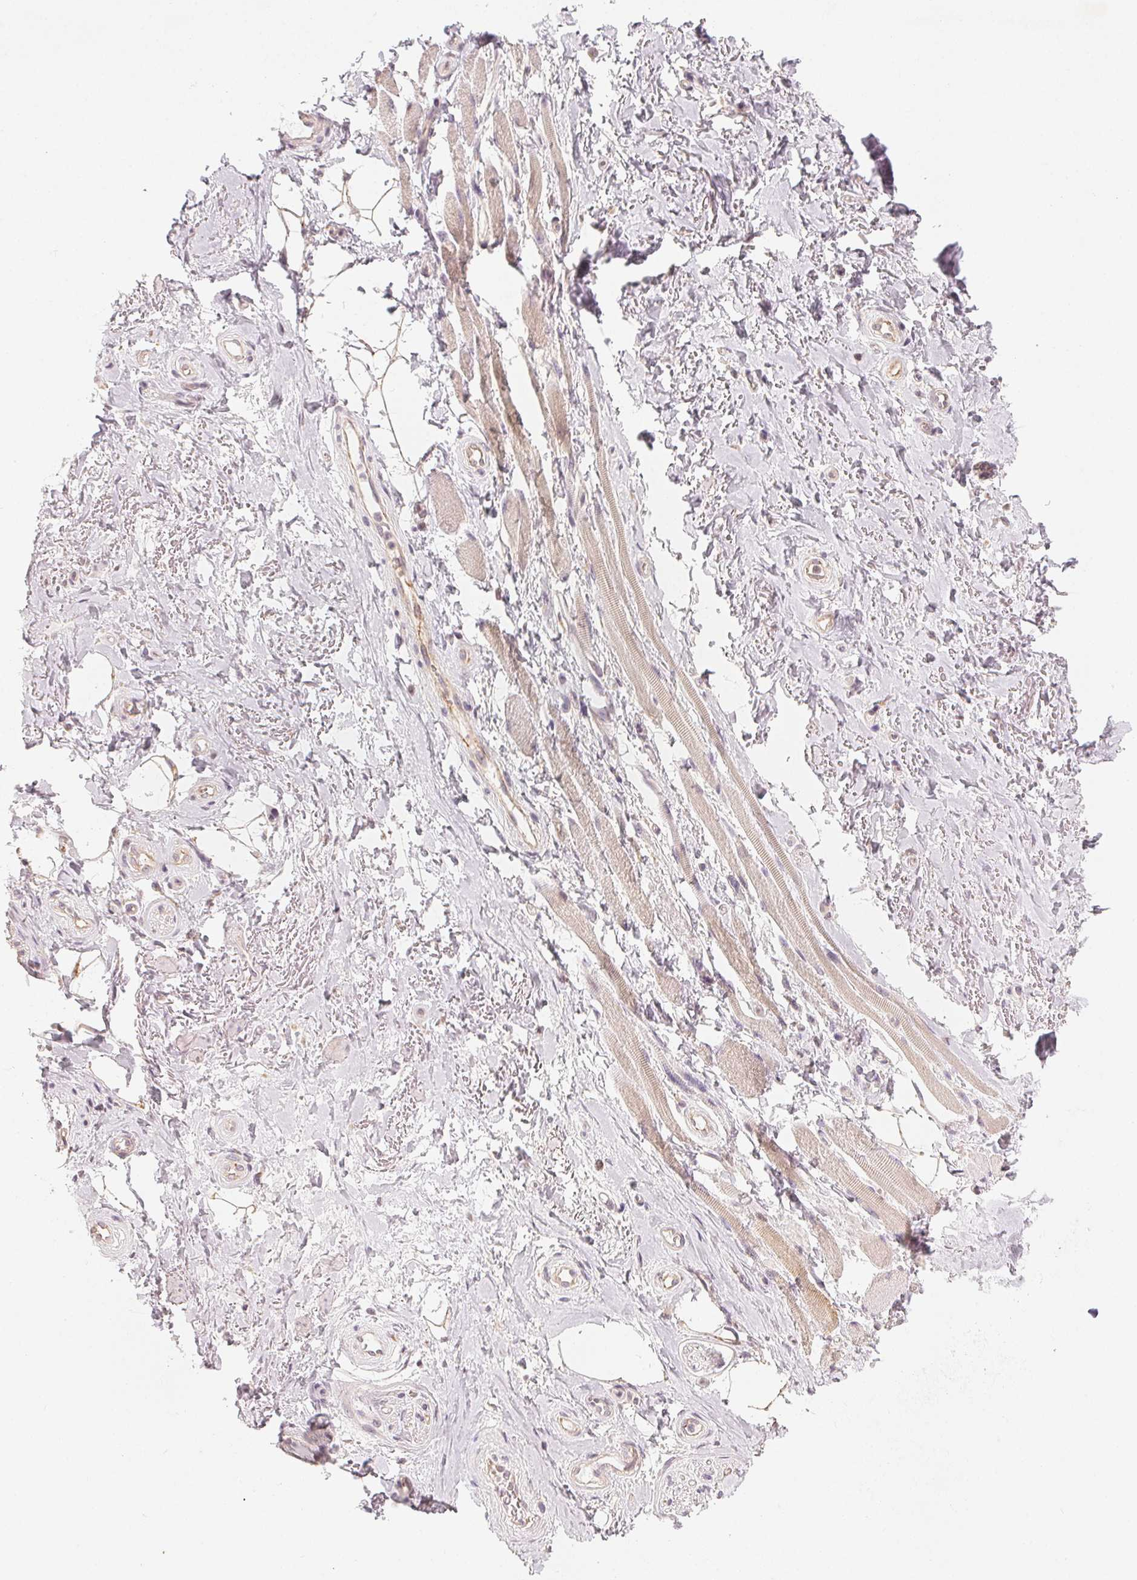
{"staining": {"intensity": "negative", "quantity": "none", "location": "none"}, "tissue": "adipose tissue", "cell_type": "Adipocytes", "image_type": "normal", "snomed": [{"axis": "morphology", "description": "Normal tissue, NOS"}, {"axis": "topography", "description": "Anal"}, {"axis": "topography", "description": "Peripheral nerve tissue"}], "caption": "High magnification brightfield microscopy of normal adipose tissue stained with DAB (brown) and counterstained with hematoxylin (blue): adipocytes show no significant positivity. (DAB (3,3'-diaminobenzidine) immunohistochemistry with hematoxylin counter stain).", "gene": "NCOA4", "patient": {"sex": "male", "age": 53}}